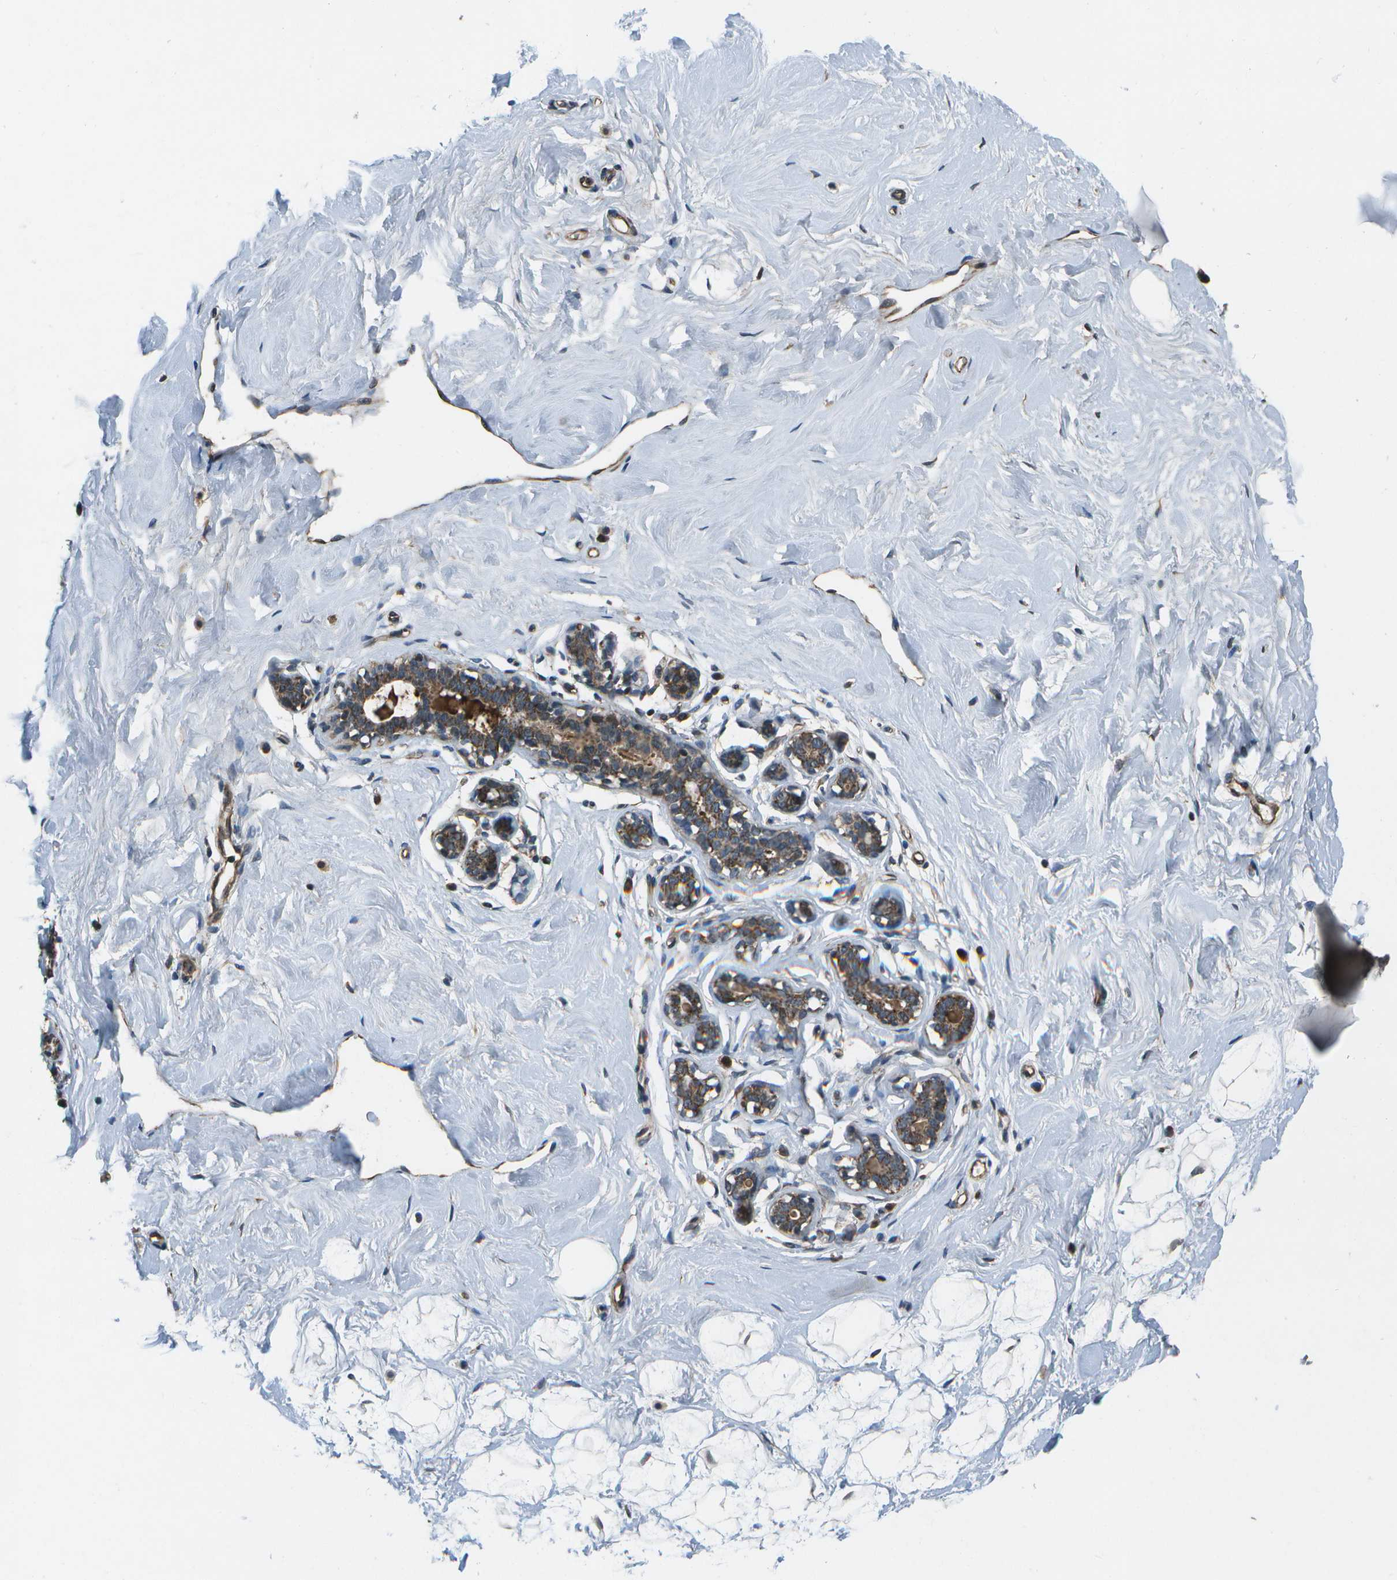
{"staining": {"intensity": "negative", "quantity": "none", "location": "none"}, "tissue": "breast", "cell_type": "Adipocytes", "image_type": "normal", "snomed": [{"axis": "morphology", "description": "Normal tissue, NOS"}, {"axis": "topography", "description": "Breast"}], "caption": "IHC of unremarkable breast demonstrates no positivity in adipocytes.", "gene": "EIF2AK1", "patient": {"sex": "female", "age": 23}}